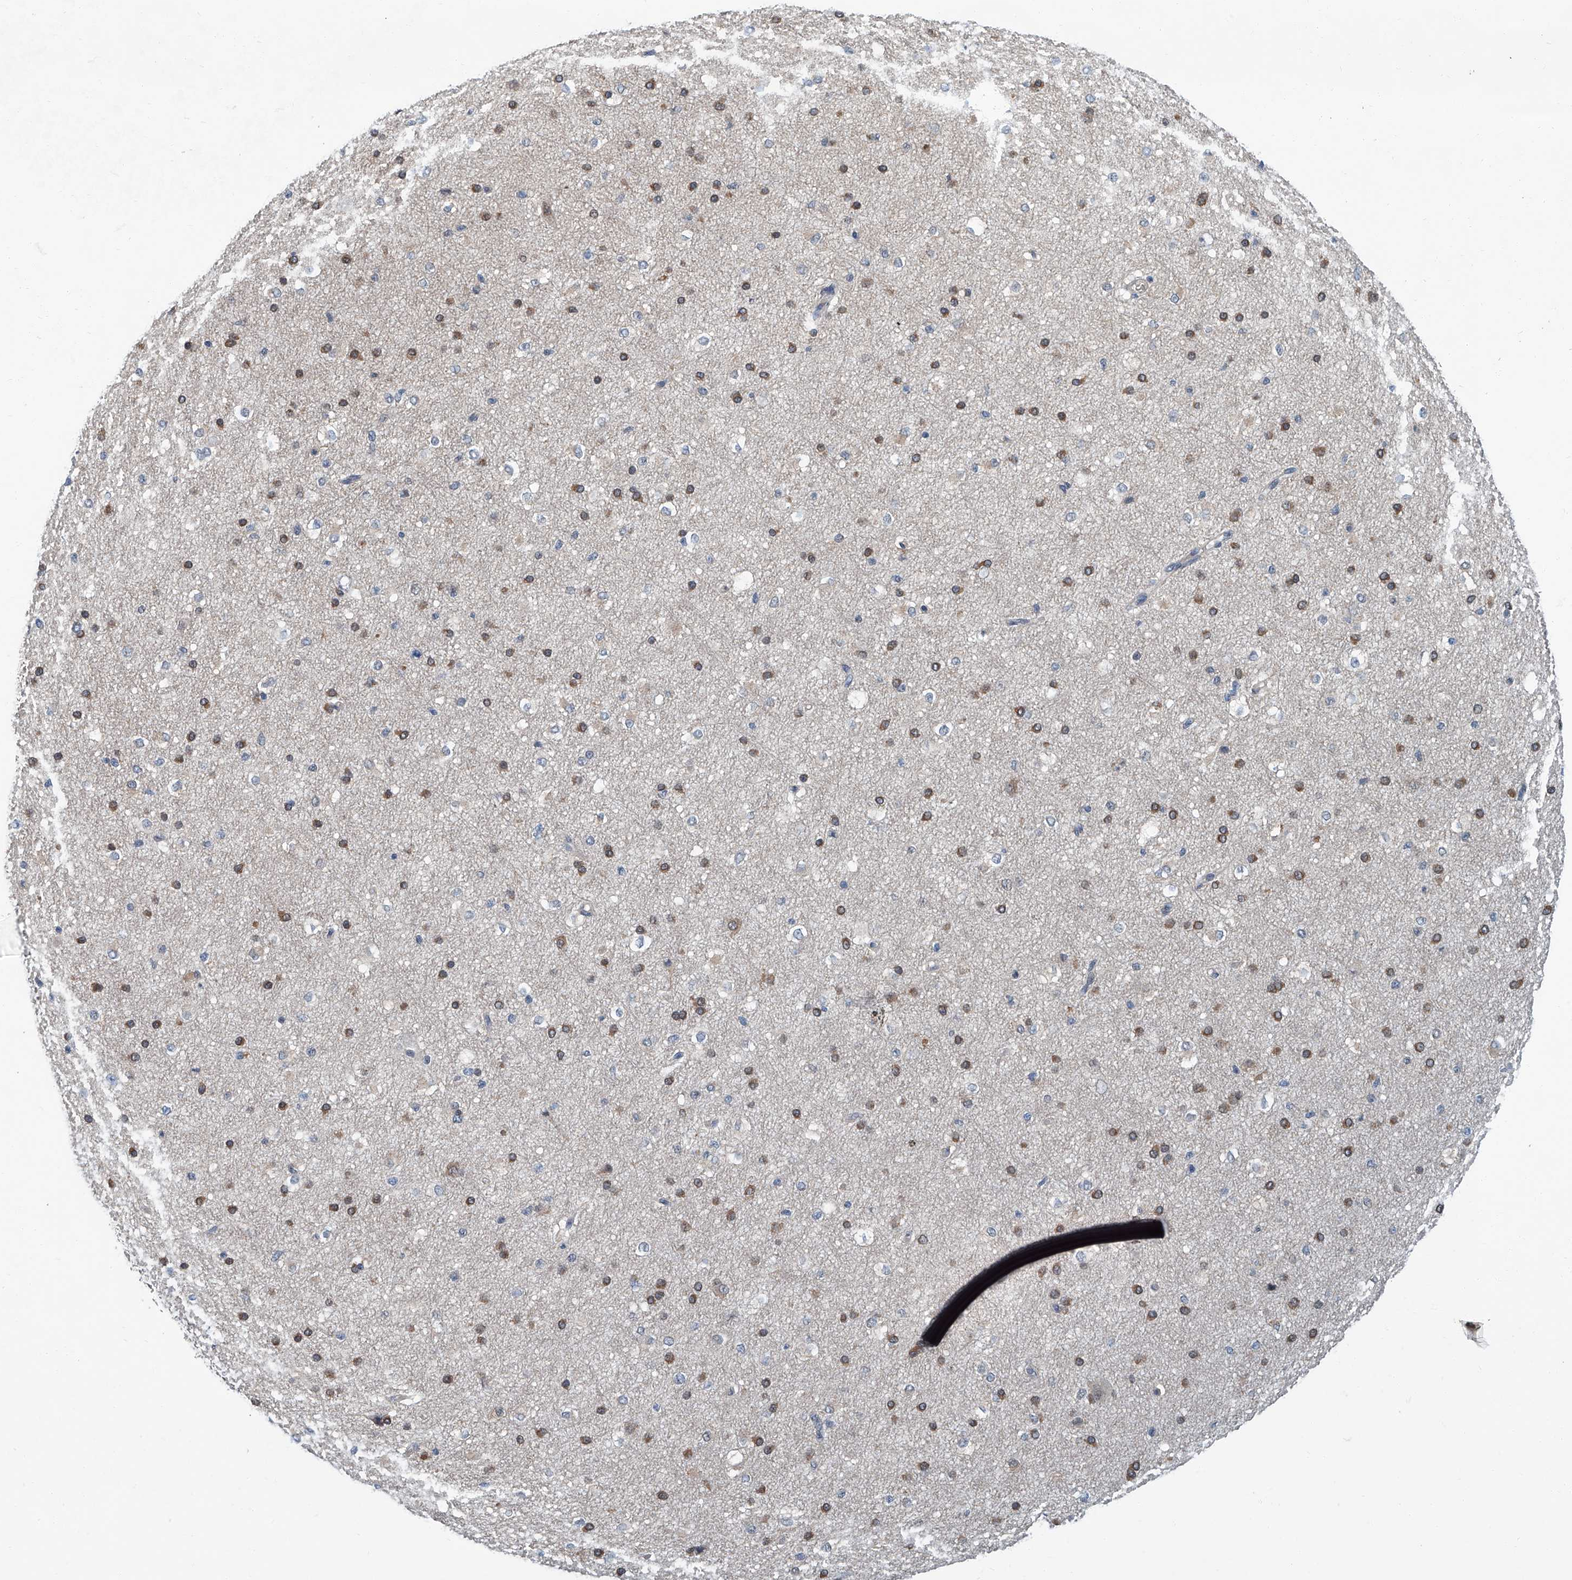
{"staining": {"intensity": "weak", "quantity": ">75%", "location": "cytoplasmic/membranous"}, "tissue": "cerebral cortex", "cell_type": "Endothelial cells", "image_type": "normal", "snomed": [{"axis": "morphology", "description": "Normal tissue, NOS"}, {"axis": "morphology", "description": "Developmental malformation"}, {"axis": "topography", "description": "Cerebral cortex"}], "caption": "Weak cytoplasmic/membranous expression for a protein is identified in about >75% of endothelial cells of unremarkable cerebral cortex using immunohistochemistry (IHC).", "gene": "CLK1", "patient": {"sex": "female", "age": 30}}